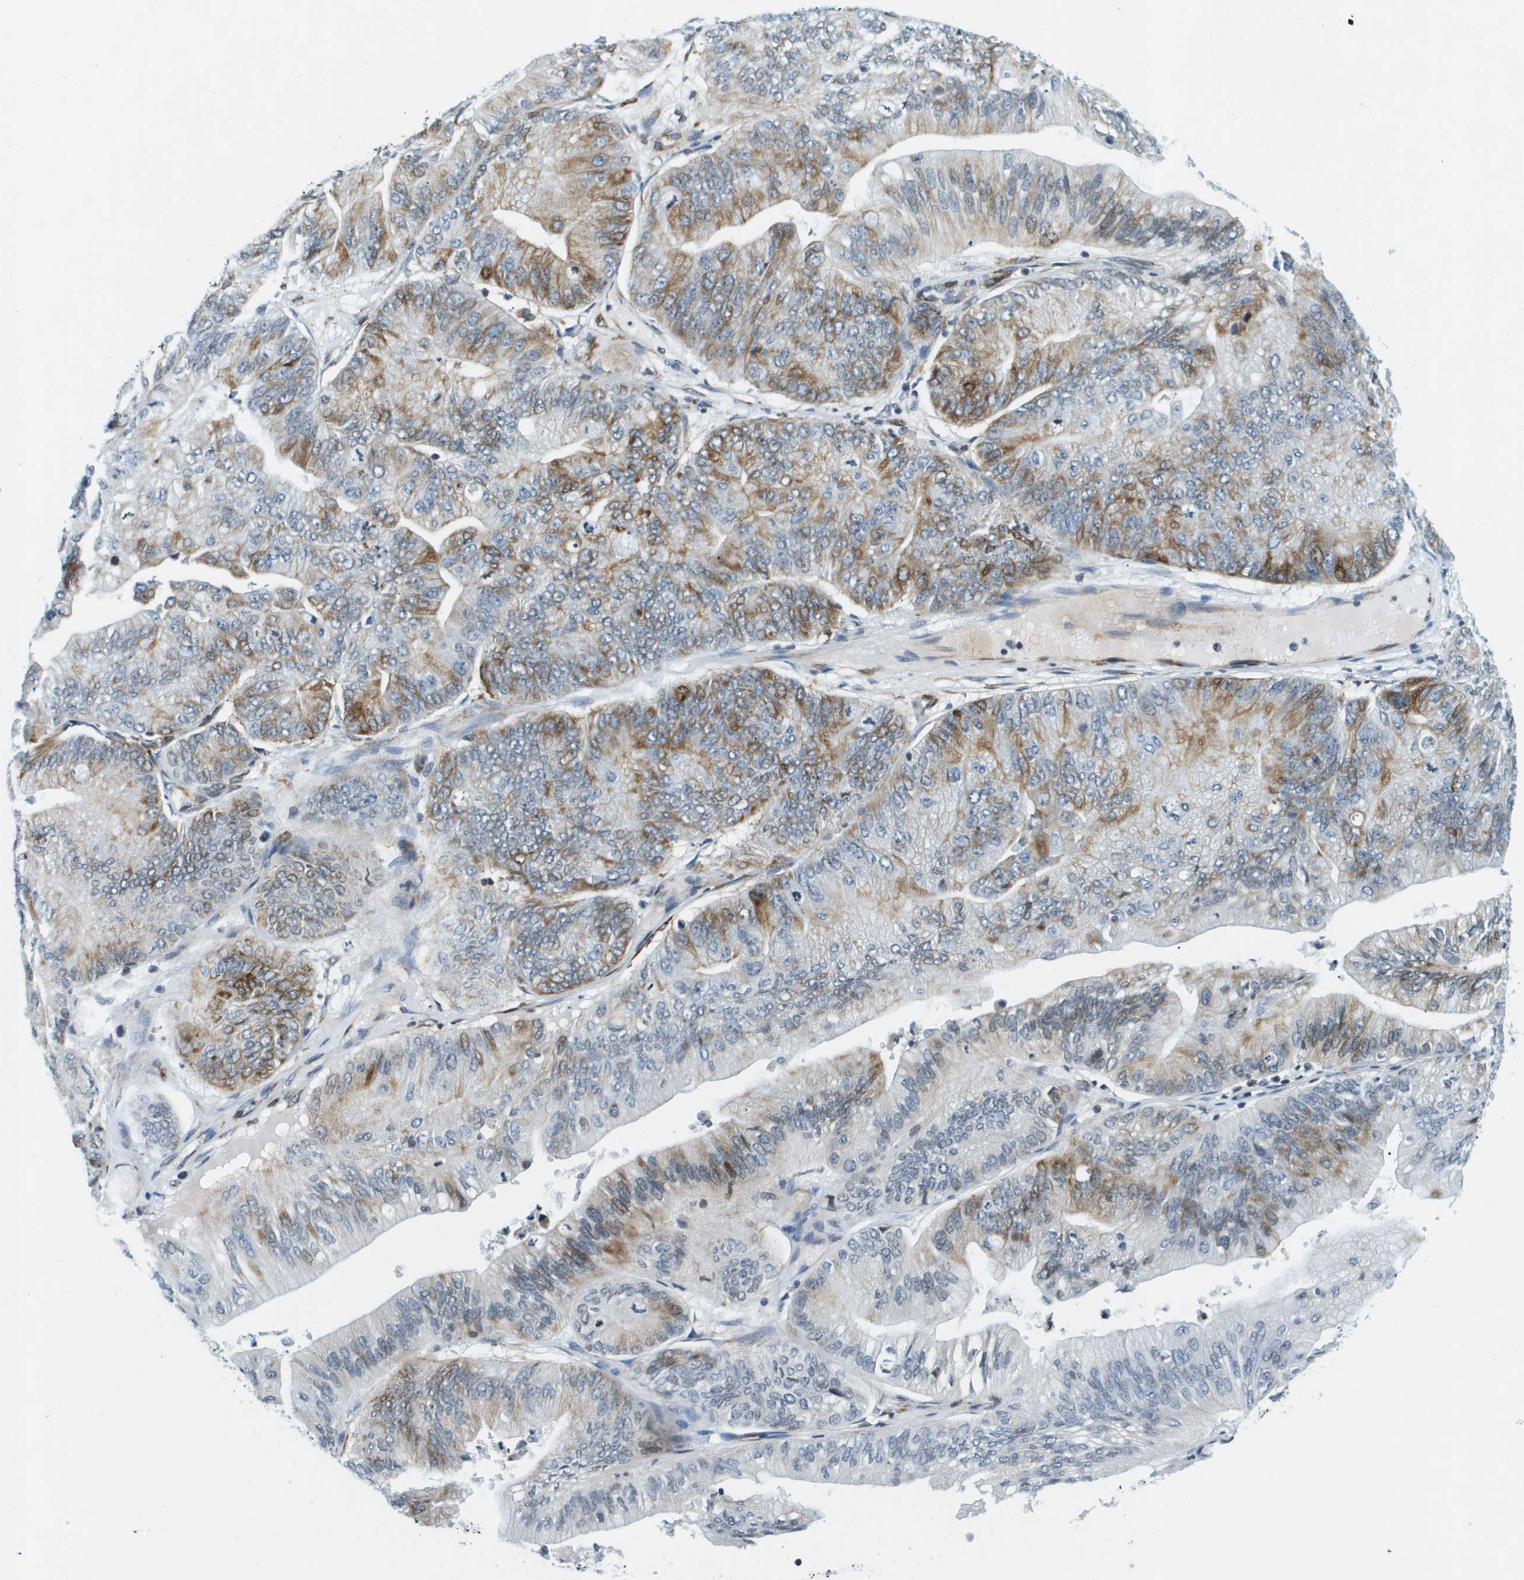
{"staining": {"intensity": "moderate", "quantity": "25%-75%", "location": "cytoplasmic/membranous"}, "tissue": "ovarian cancer", "cell_type": "Tumor cells", "image_type": "cancer", "snomed": [{"axis": "morphology", "description": "Cystadenocarcinoma, mucinous, NOS"}, {"axis": "topography", "description": "Ovary"}], "caption": "There is medium levels of moderate cytoplasmic/membranous positivity in tumor cells of mucinous cystadenocarcinoma (ovarian), as demonstrated by immunohistochemical staining (brown color).", "gene": "UVRAG", "patient": {"sex": "female", "age": 61}}